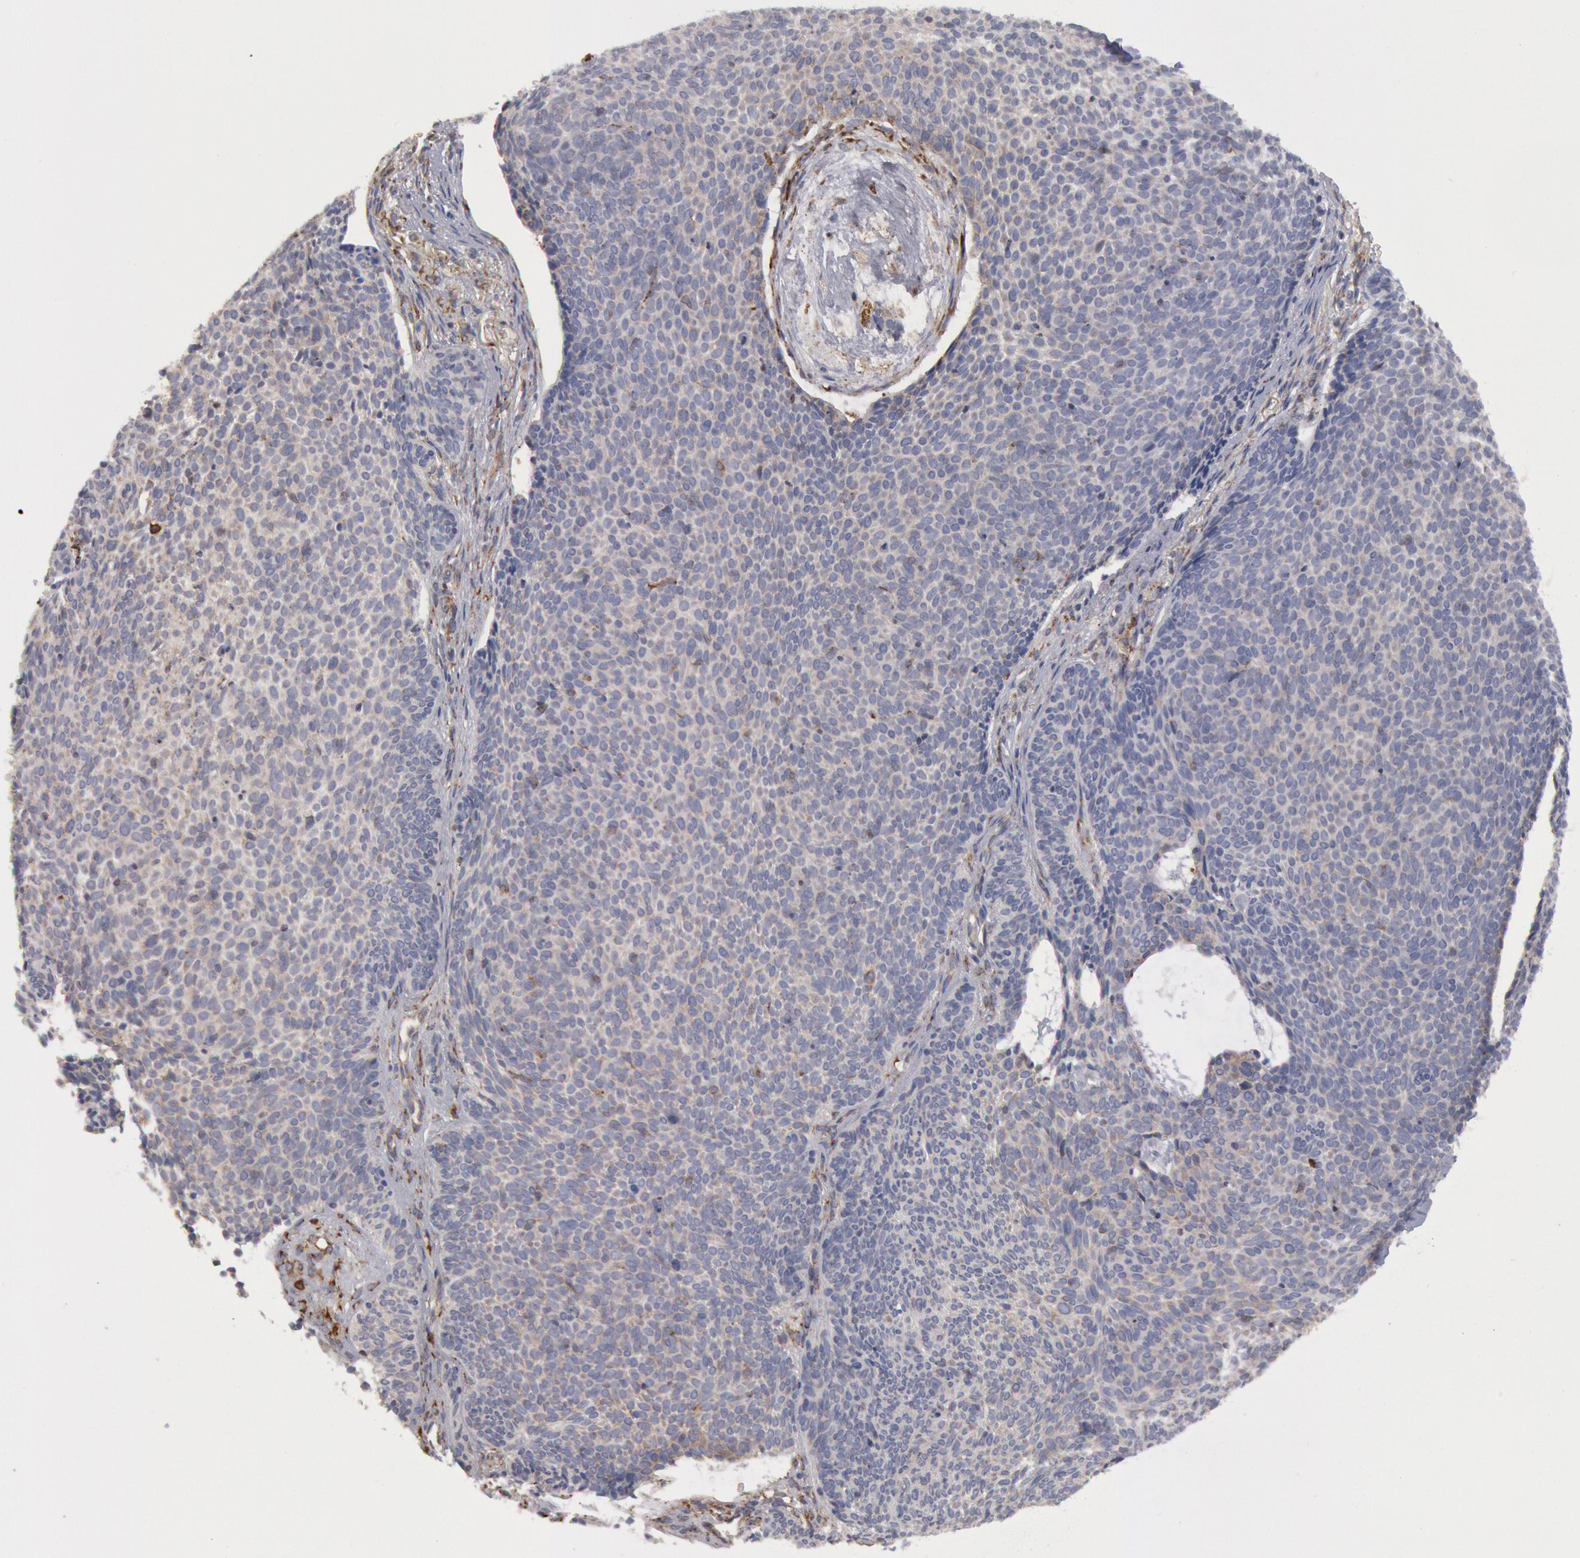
{"staining": {"intensity": "negative", "quantity": "none", "location": "none"}, "tissue": "skin cancer", "cell_type": "Tumor cells", "image_type": "cancer", "snomed": [{"axis": "morphology", "description": "Basal cell carcinoma"}, {"axis": "topography", "description": "Skin"}], "caption": "Protein analysis of skin cancer (basal cell carcinoma) shows no significant expression in tumor cells.", "gene": "ERP44", "patient": {"sex": "male", "age": 84}}